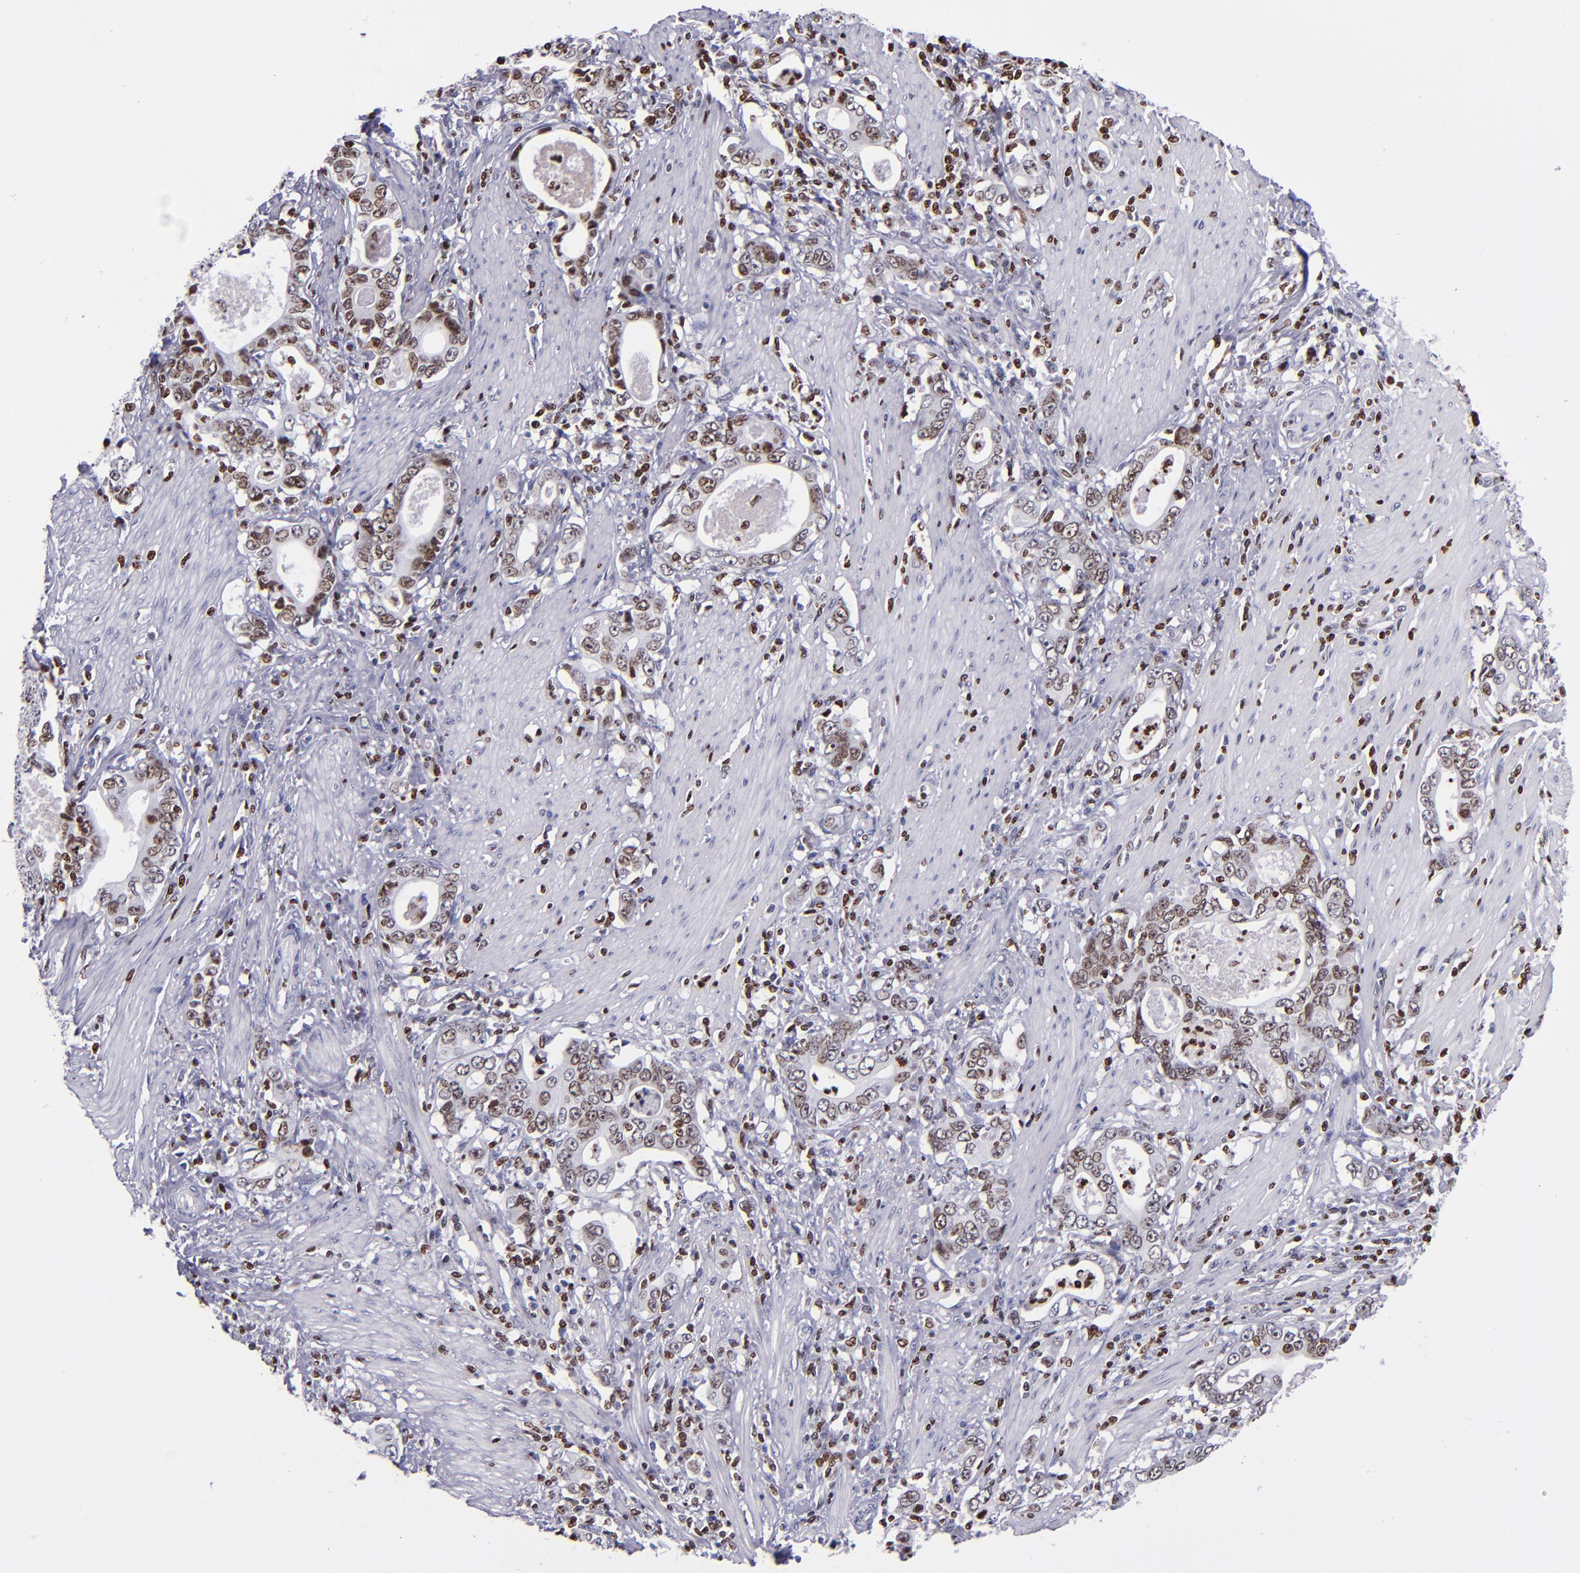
{"staining": {"intensity": "moderate", "quantity": "25%-75%", "location": "nuclear"}, "tissue": "stomach cancer", "cell_type": "Tumor cells", "image_type": "cancer", "snomed": [{"axis": "morphology", "description": "Adenocarcinoma, NOS"}, {"axis": "topography", "description": "Stomach, lower"}], "caption": "DAB (3,3'-diaminobenzidine) immunohistochemical staining of adenocarcinoma (stomach) demonstrates moderate nuclear protein expression in about 25%-75% of tumor cells. (DAB IHC with brightfield microscopy, high magnification).", "gene": "CDKL5", "patient": {"sex": "female", "age": 72}}